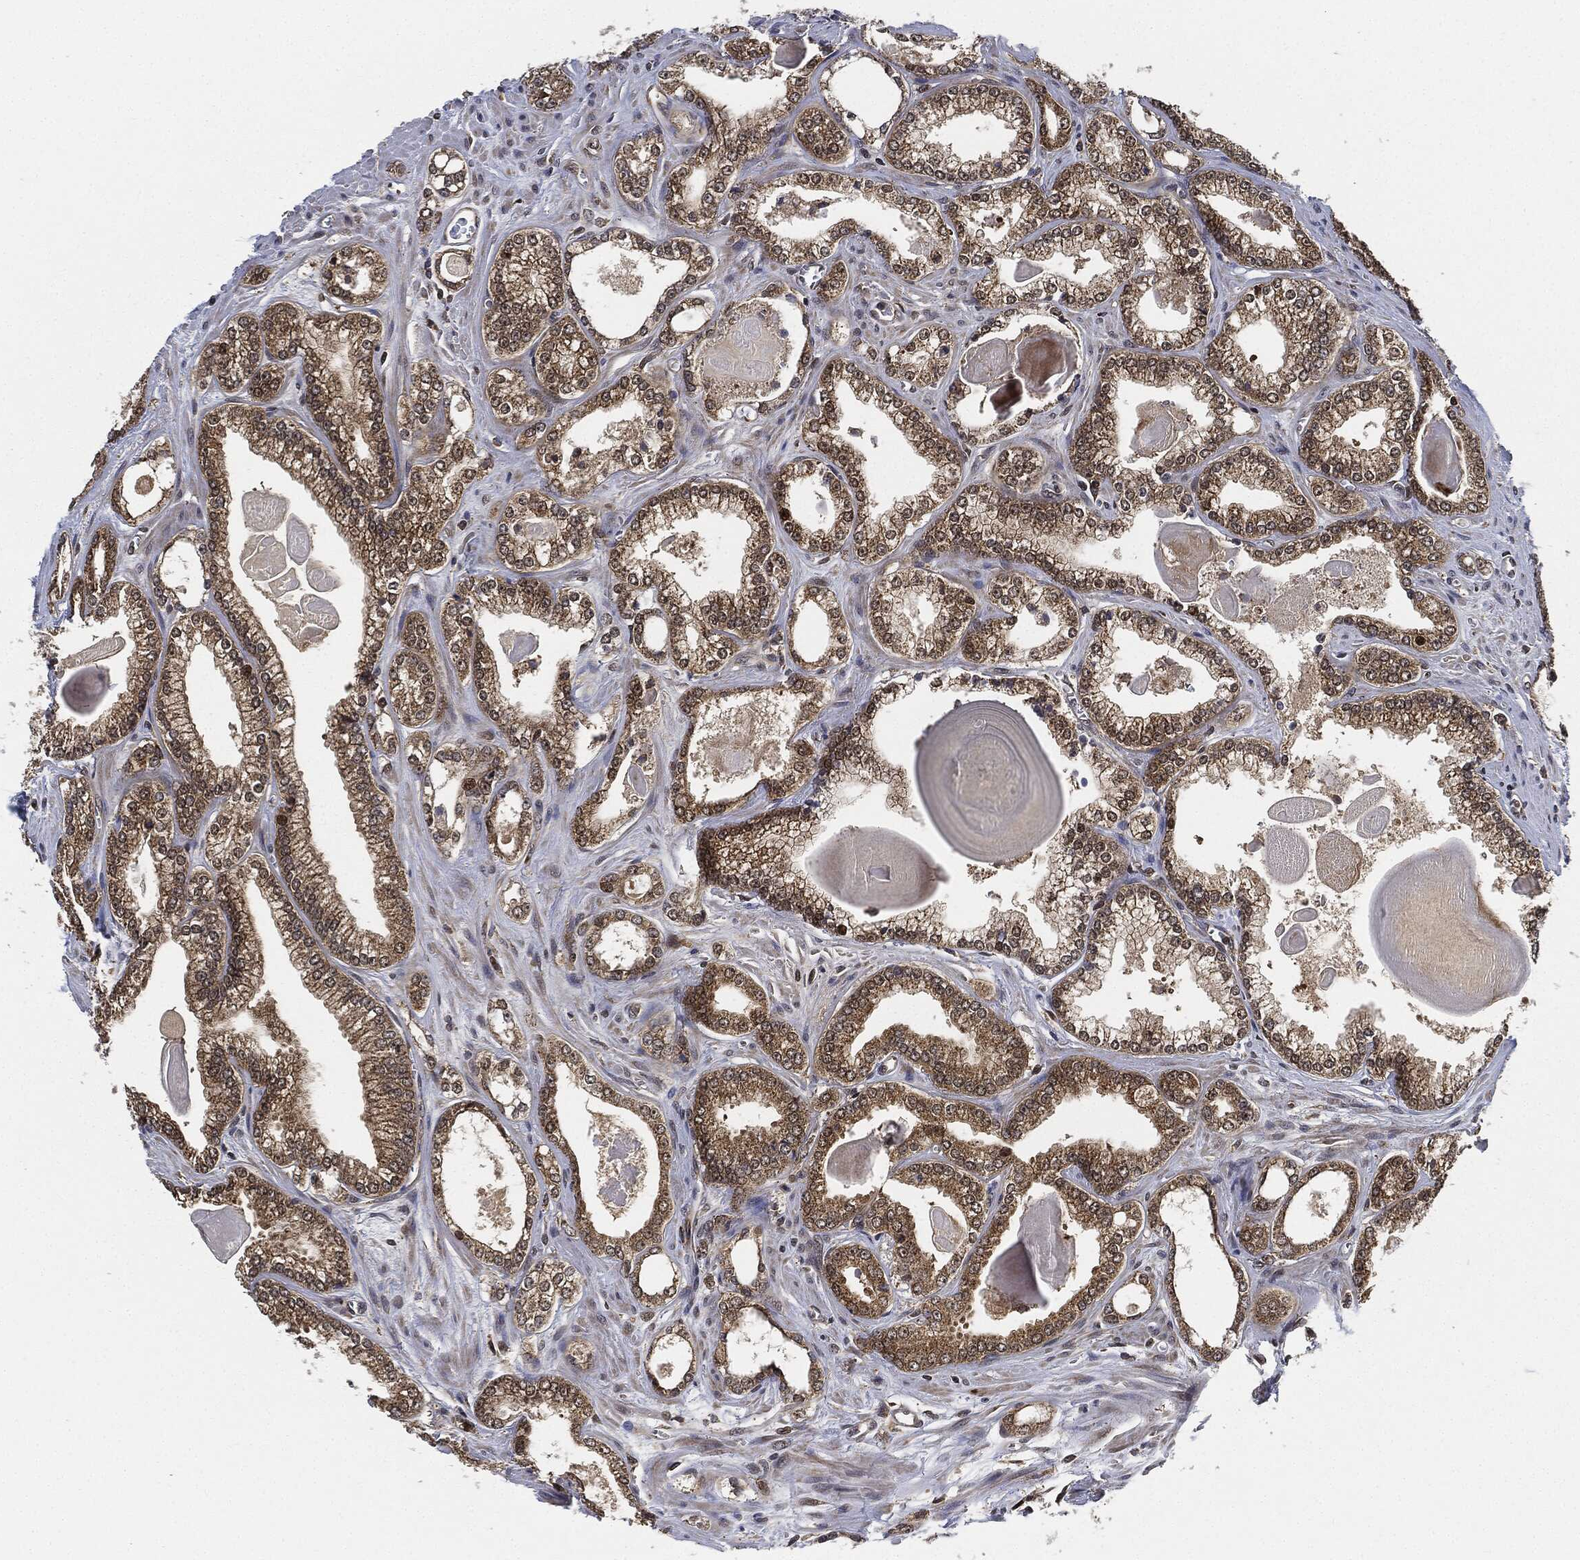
{"staining": {"intensity": "moderate", "quantity": ">75%", "location": "cytoplasmic/membranous"}, "tissue": "prostate cancer", "cell_type": "Tumor cells", "image_type": "cancer", "snomed": [{"axis": "morphology", "description": "Adenocarcinoma, Medium grade"}, {"axis": "topography", "description": "Prostate"}], "caption": "A high-resolution image shows IHC staining of prostate adenocarcinoma (medium-grade), which demonstrates moderate cytoplasmic/membranous expression in approximately >75% of tumor cells.", "gene": "RNASEL", "patient": {"sex": "male", "age": 71}}